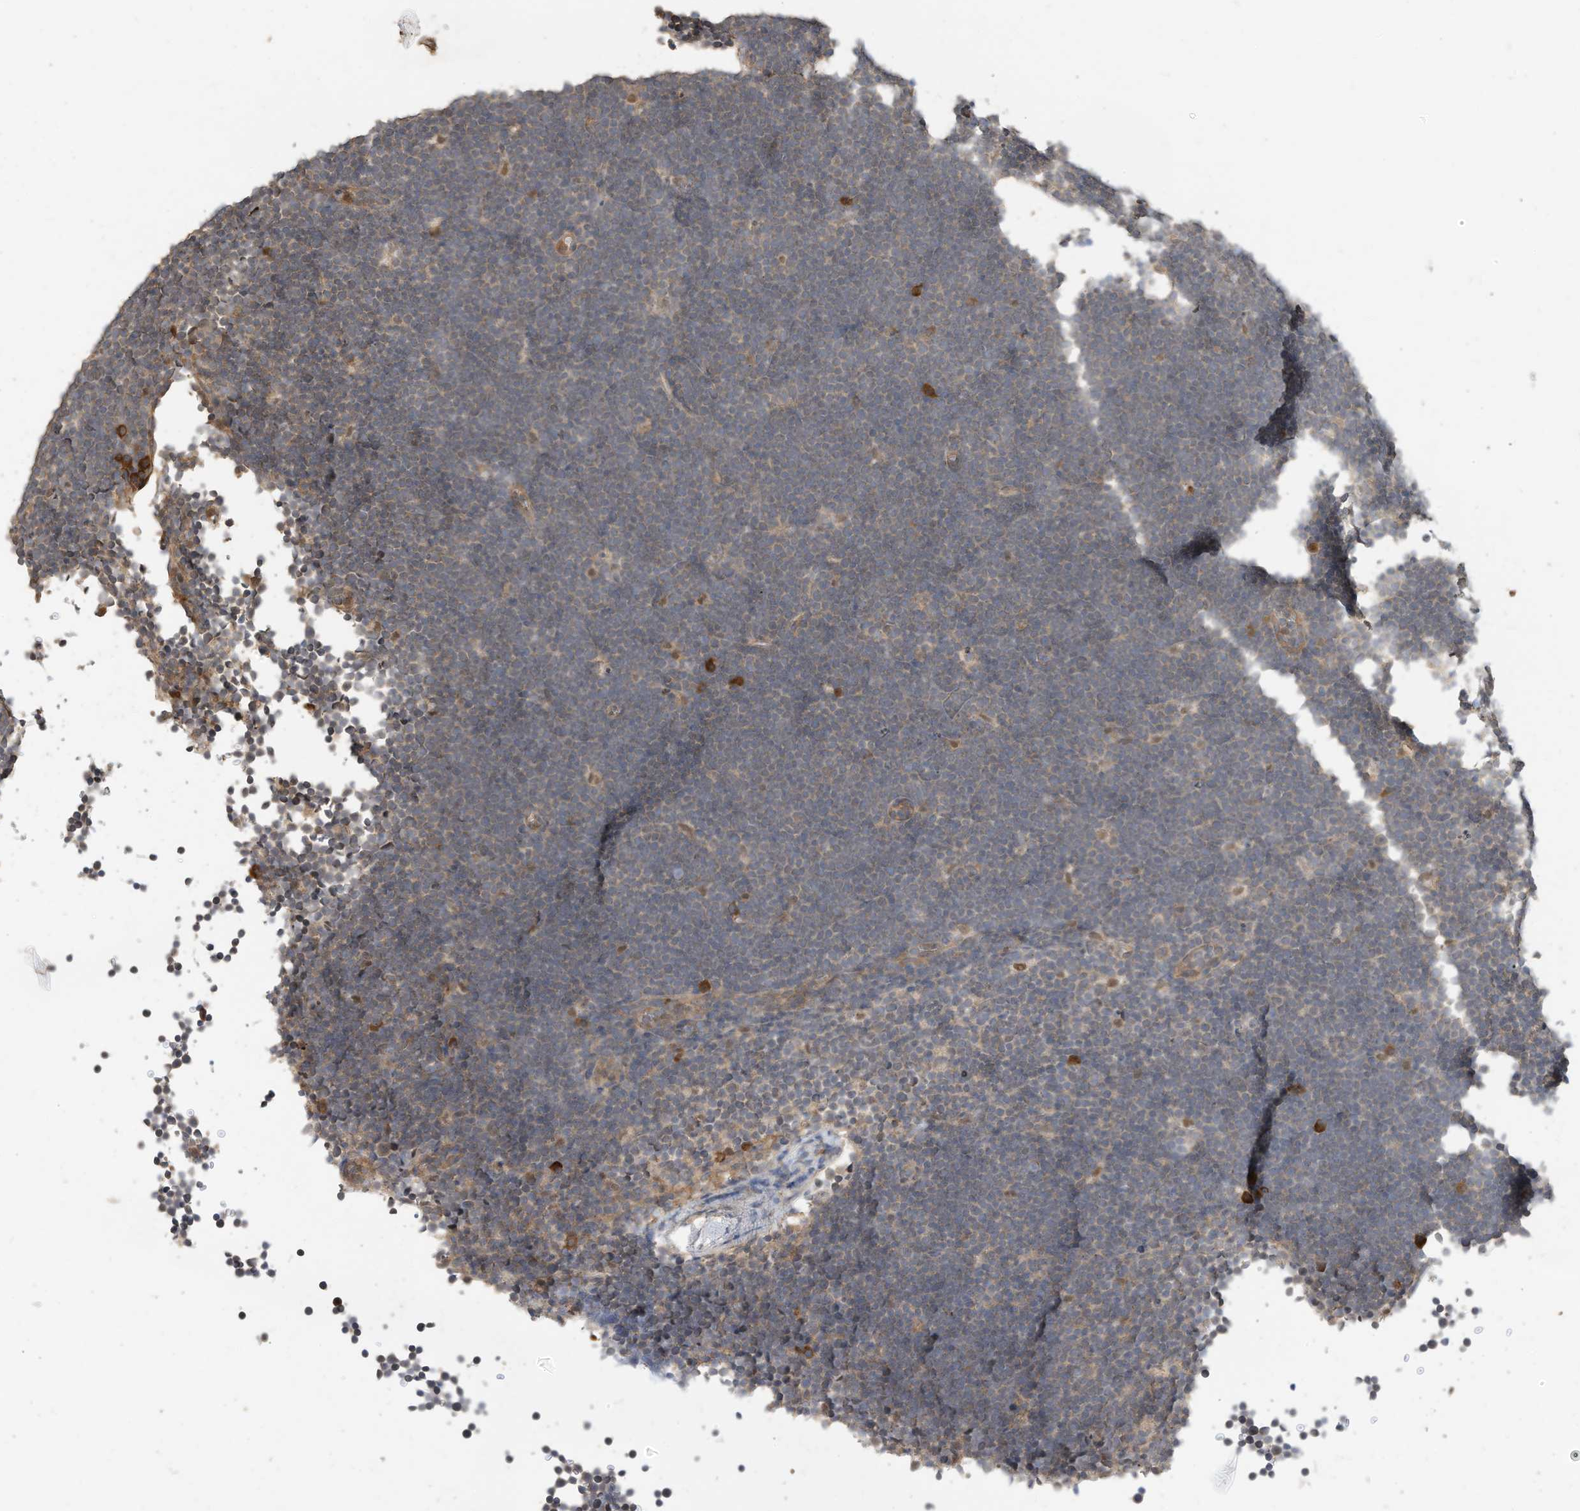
{"staining": {"intensity": "negative", "quantity": "none", "location": "none"}, "tissue": "lymphoma", "cell_type": "Tumor cells", "image_type": "cancer", "snomed": [{"axis": "morphology", "description": "Malignant lymphoma, non-Hodgkin's type, High grade"}, {"axis": "topography", "description": "Lymph node"}], "caption": "This is an immunohistochemistry micrograph of human high-grade malignant lymphoma, non-Hodgkin's type. There is no positivity in tumor cells.", "gene": "OFD1", "patient": {"sex": "male", "age": 13}}